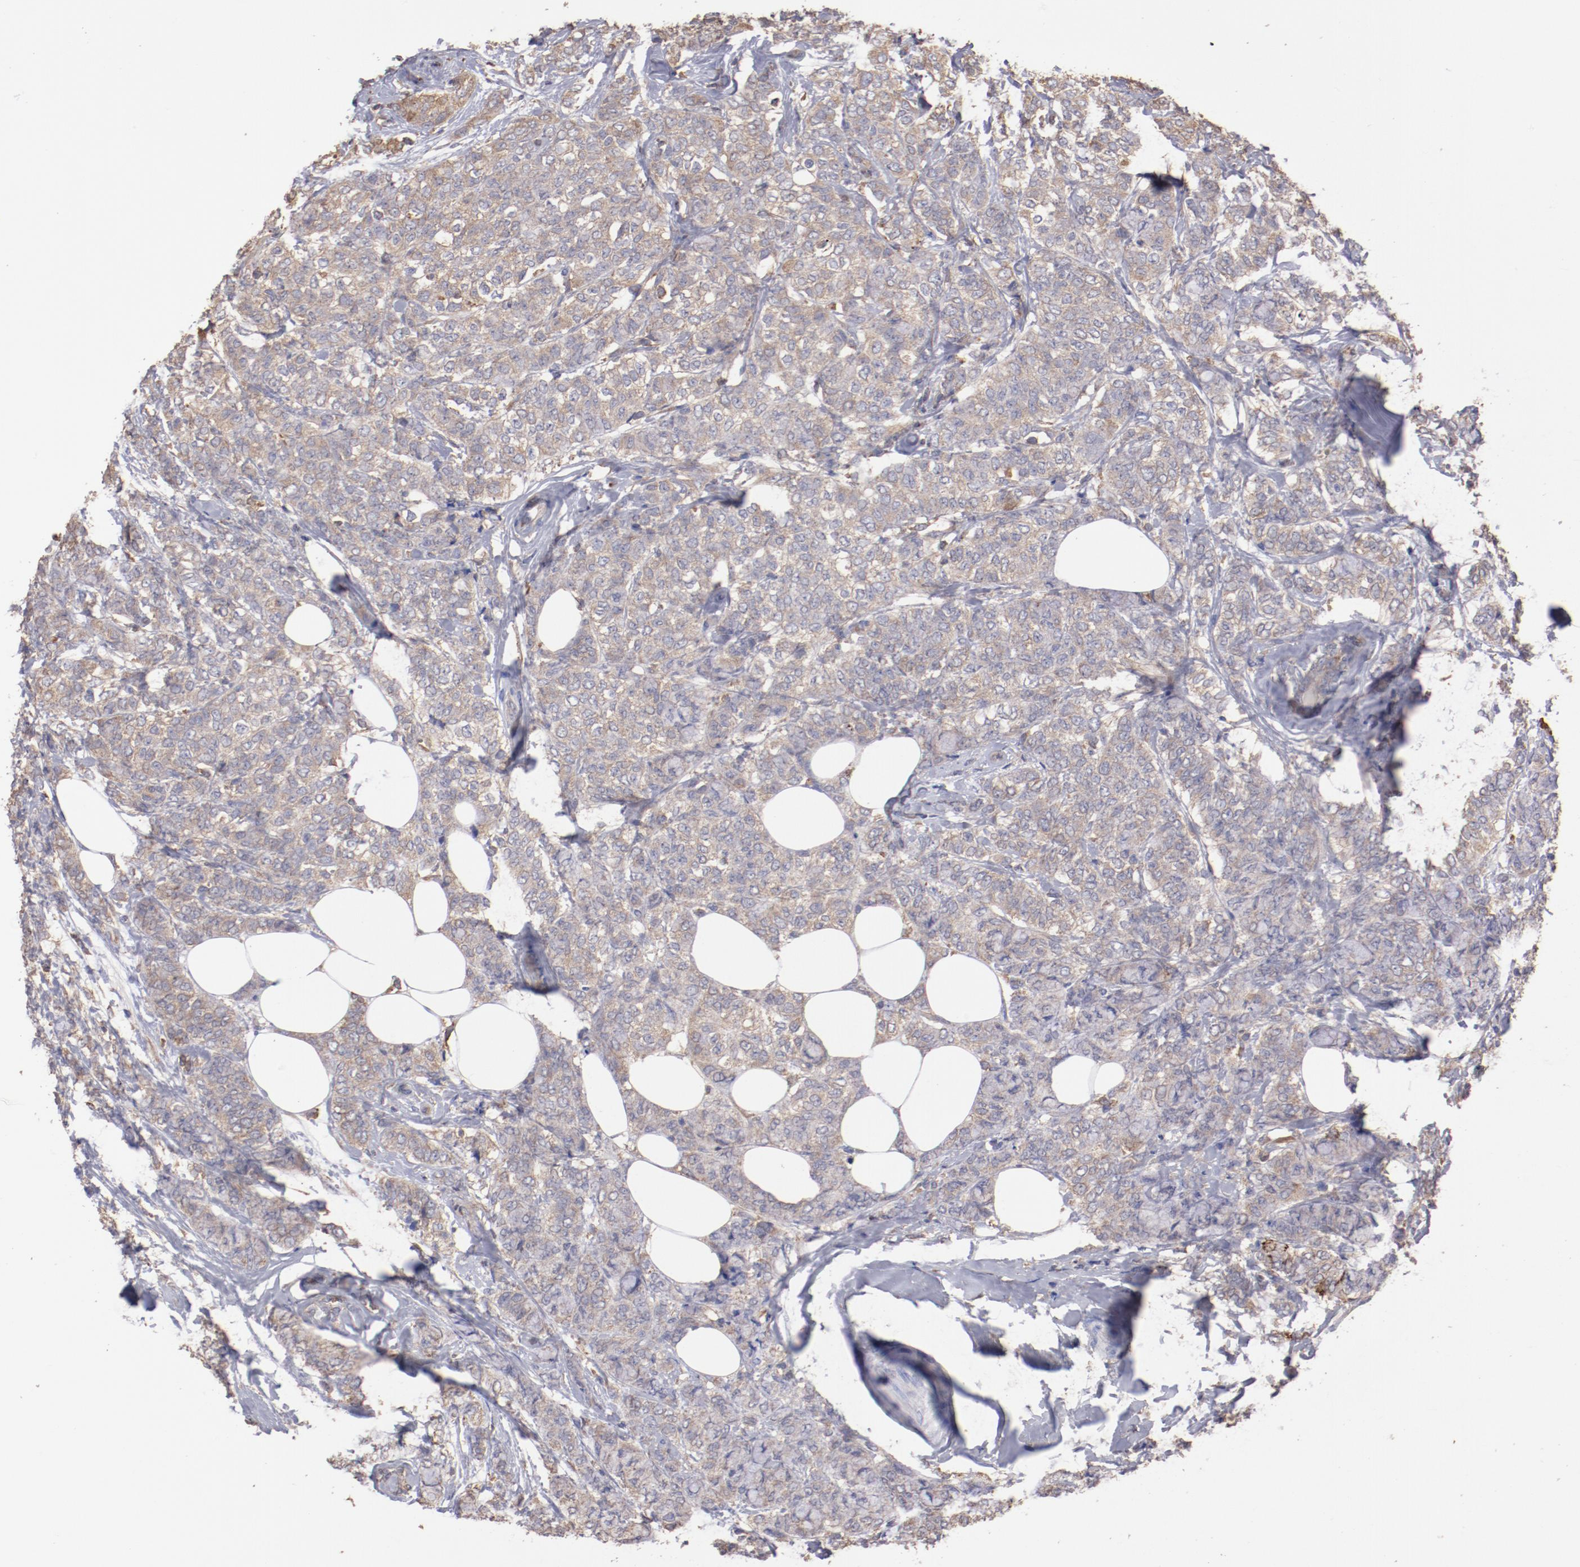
{"staining": {"intensity": "weak", "quantity": ">75%", "location": "cytoplasmic/membranous"}, "tissue": "breast cancer", "cell_type": "Tumor cells", "image_type": "cancer", "snomed": [{"axis": "morphology", "description": "Lobular carcinoma"}, {"axis": "topography", "description": "Breast"}], "caption": "Immunohistochemical staining of human breast lobular carcinoma demonstrates low levels of weak cytoplasmic/membranous protein staining in about >75% of tumor cells. The protein is shown in brown color, while the nuclei are stained blue.", "gene": "NFKBIE", "patient": {"sex": "female", "age": 60}}